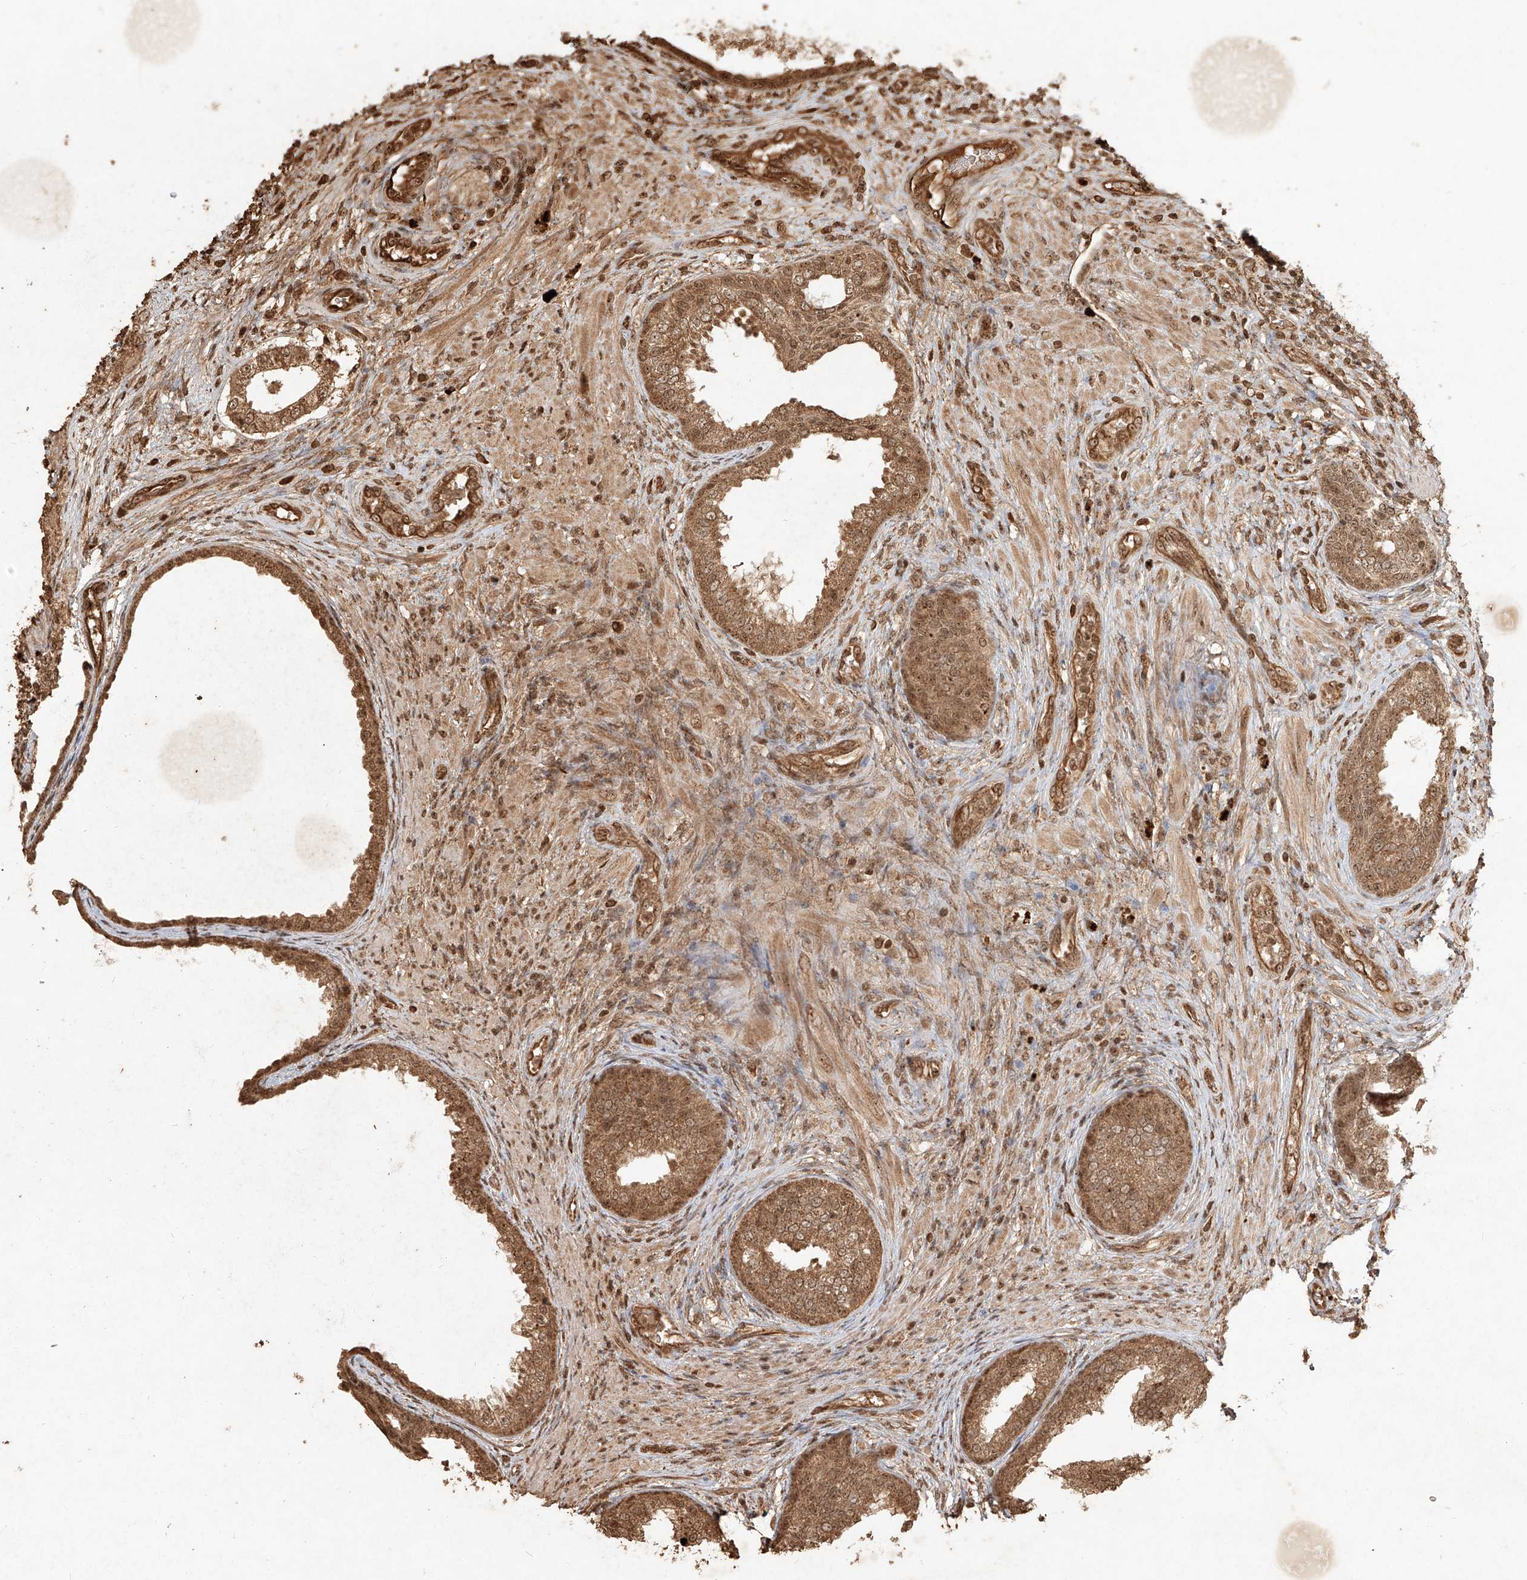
{"staining": {"intensity": "moderate", "quantity": ">75%", "location": "cytoplasmic/membranous,nuclear"}, "tissue": "prostate", "cell_type": "Glandular cells", "image_type": "normal", "snomed": [{"axis": "morphology", "description": "Normal tissue, NOS"}, {"axis": "topography", "description": "Prostate"}], "caption": "Immunohistochemistry staining of benign prostate, which demonstrates medium levels of moderate cytoplasmic/membranous,nuclear positivity in approximately >75% of glandular cells indicating moderate cytoplasmic/membranous,nuclear protein expression. The staining was performed using DAB (brown) for protein detection and nuclei were counterstained in hematoxylin (blue).", "gene": "UBE2K", "patient": {"sex": "male", "age": 76}}